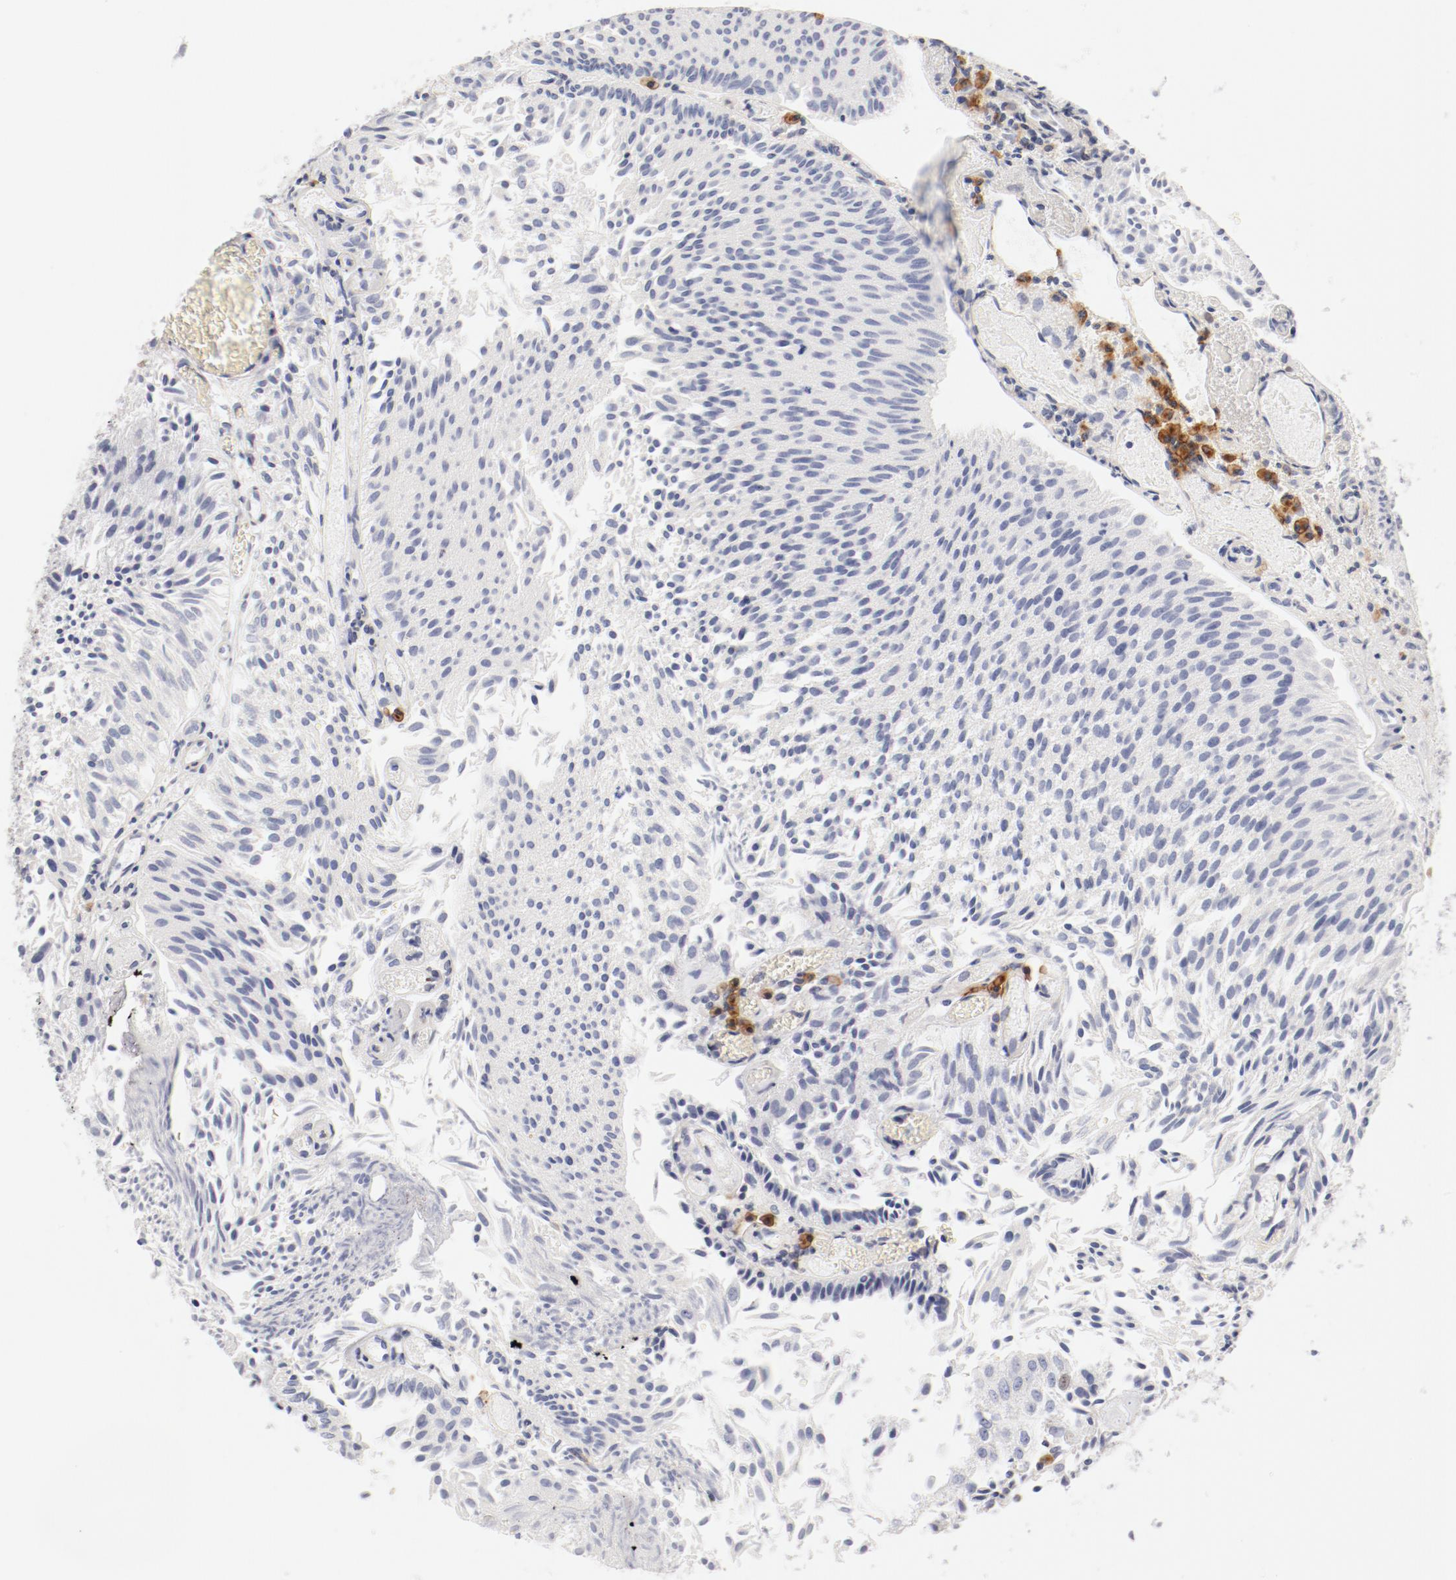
{"staining": {"intensity": "weak", "quantity": ">75%", "location": "cytoplasmic/membranous"}, "tissue": "urothelial cancer", "cell_type": "Tumor cells", "image_type": "cancer", "snomed": [{"axis": "morphology", "description": "Urothelial carcinoma, Low grade"}, {"axis": "topography", "description": "Urinary bladder"}], "caption": "Protein analysis of urothelial cancer tissue shows weak cytoplasmic/membranous expression in about >75% of tumor cells.", "gene": "LAX1", "patient": {"sex": "male", "age": 86}}